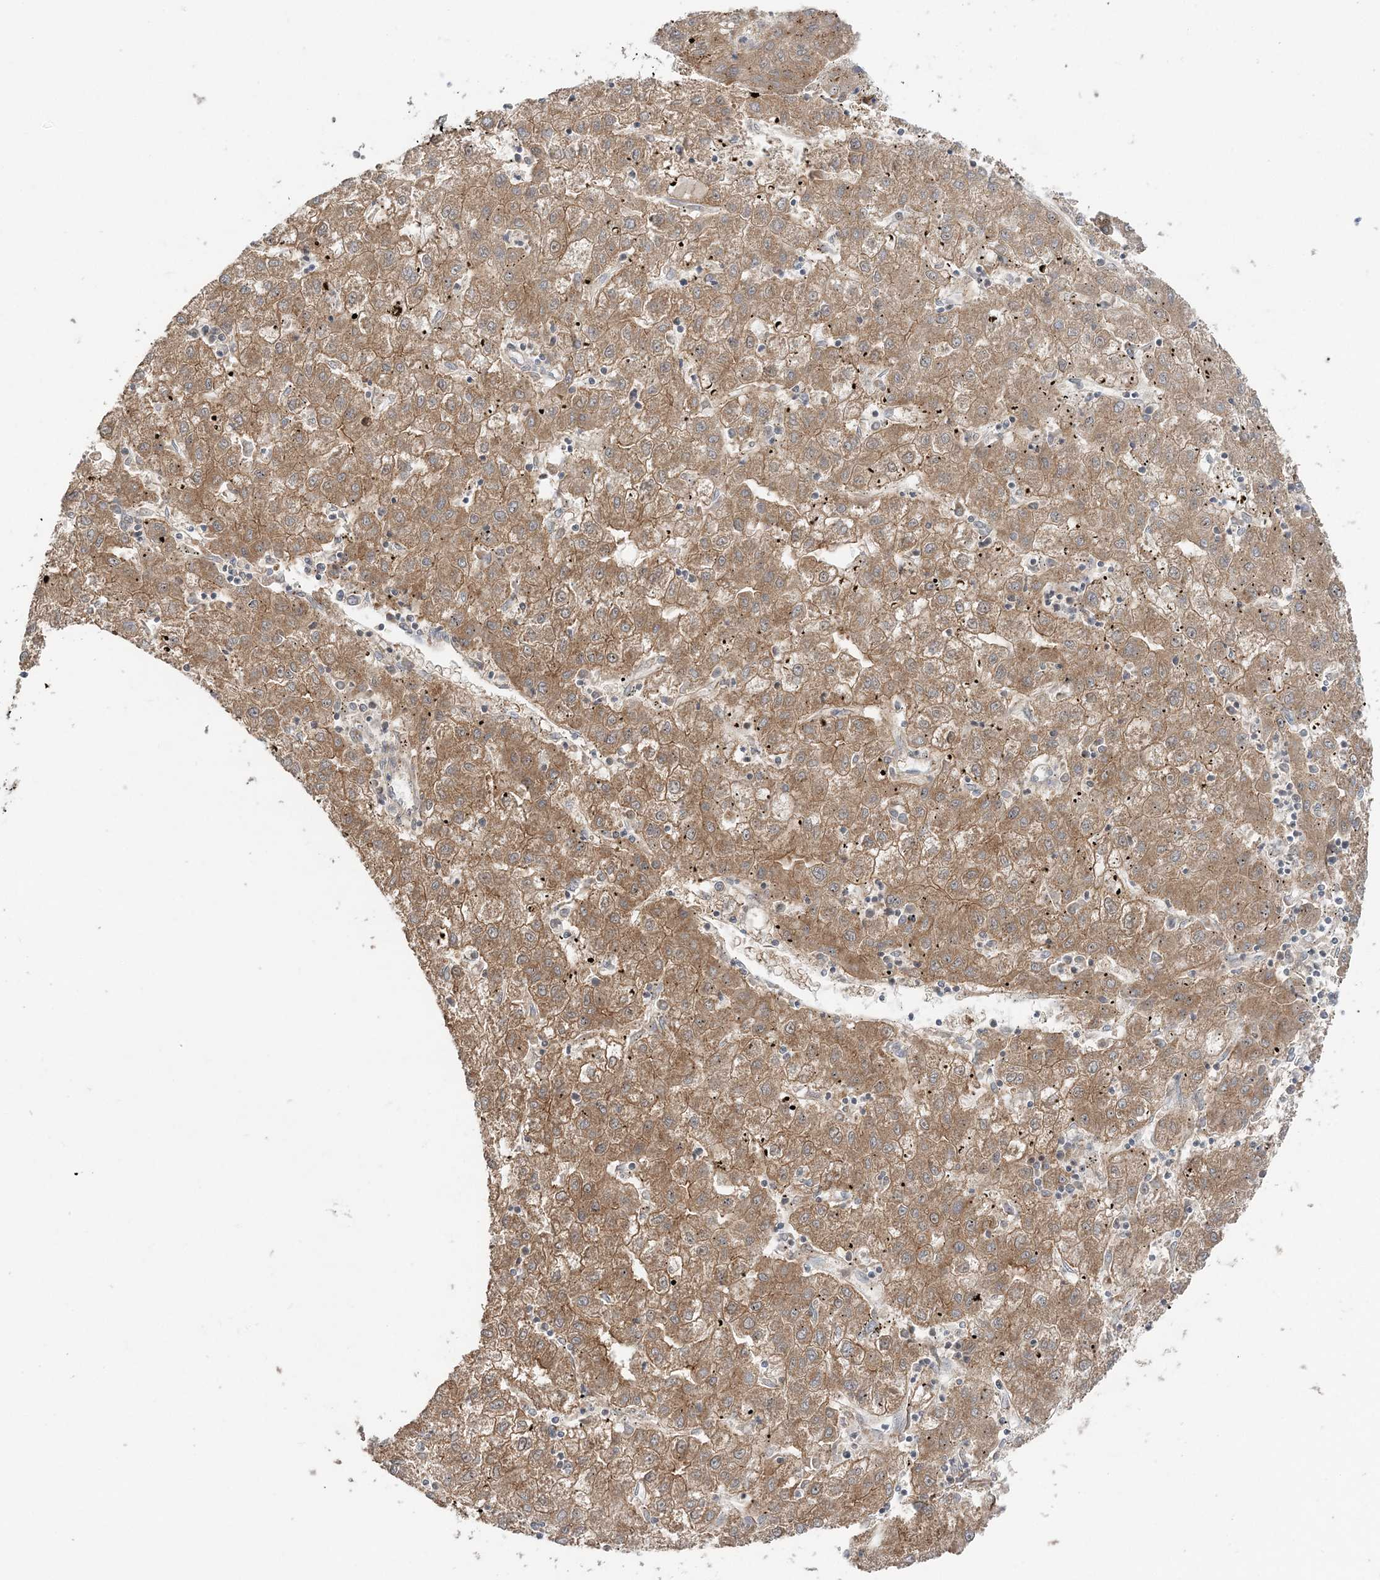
{"staining": {"intensity": "moderate", "quantity": ">75%", "location": "cytoplasmic/membranous"}, "tissue": "liver cancer", "cell_type": "Tumor cells", "image_type": "cancer", "snomed": [{"axis": "morphology", "description": "Carcinoma, Hepatocellular, NOS"}, {"axis": "topography", "description": "Liver"}], "caption": "A brown stain highlights moderate cytoplasmic/membranous positivity of a protein in human liver cancer (hepatocellular carcinoma) tumor cells. The staining was performed using DAB, with brown indicating positive protein expression. Nuclei are stained blue with hematoxylin.", "gene": "ABCC3", "patient": {"sex": "male", "age": 72}}